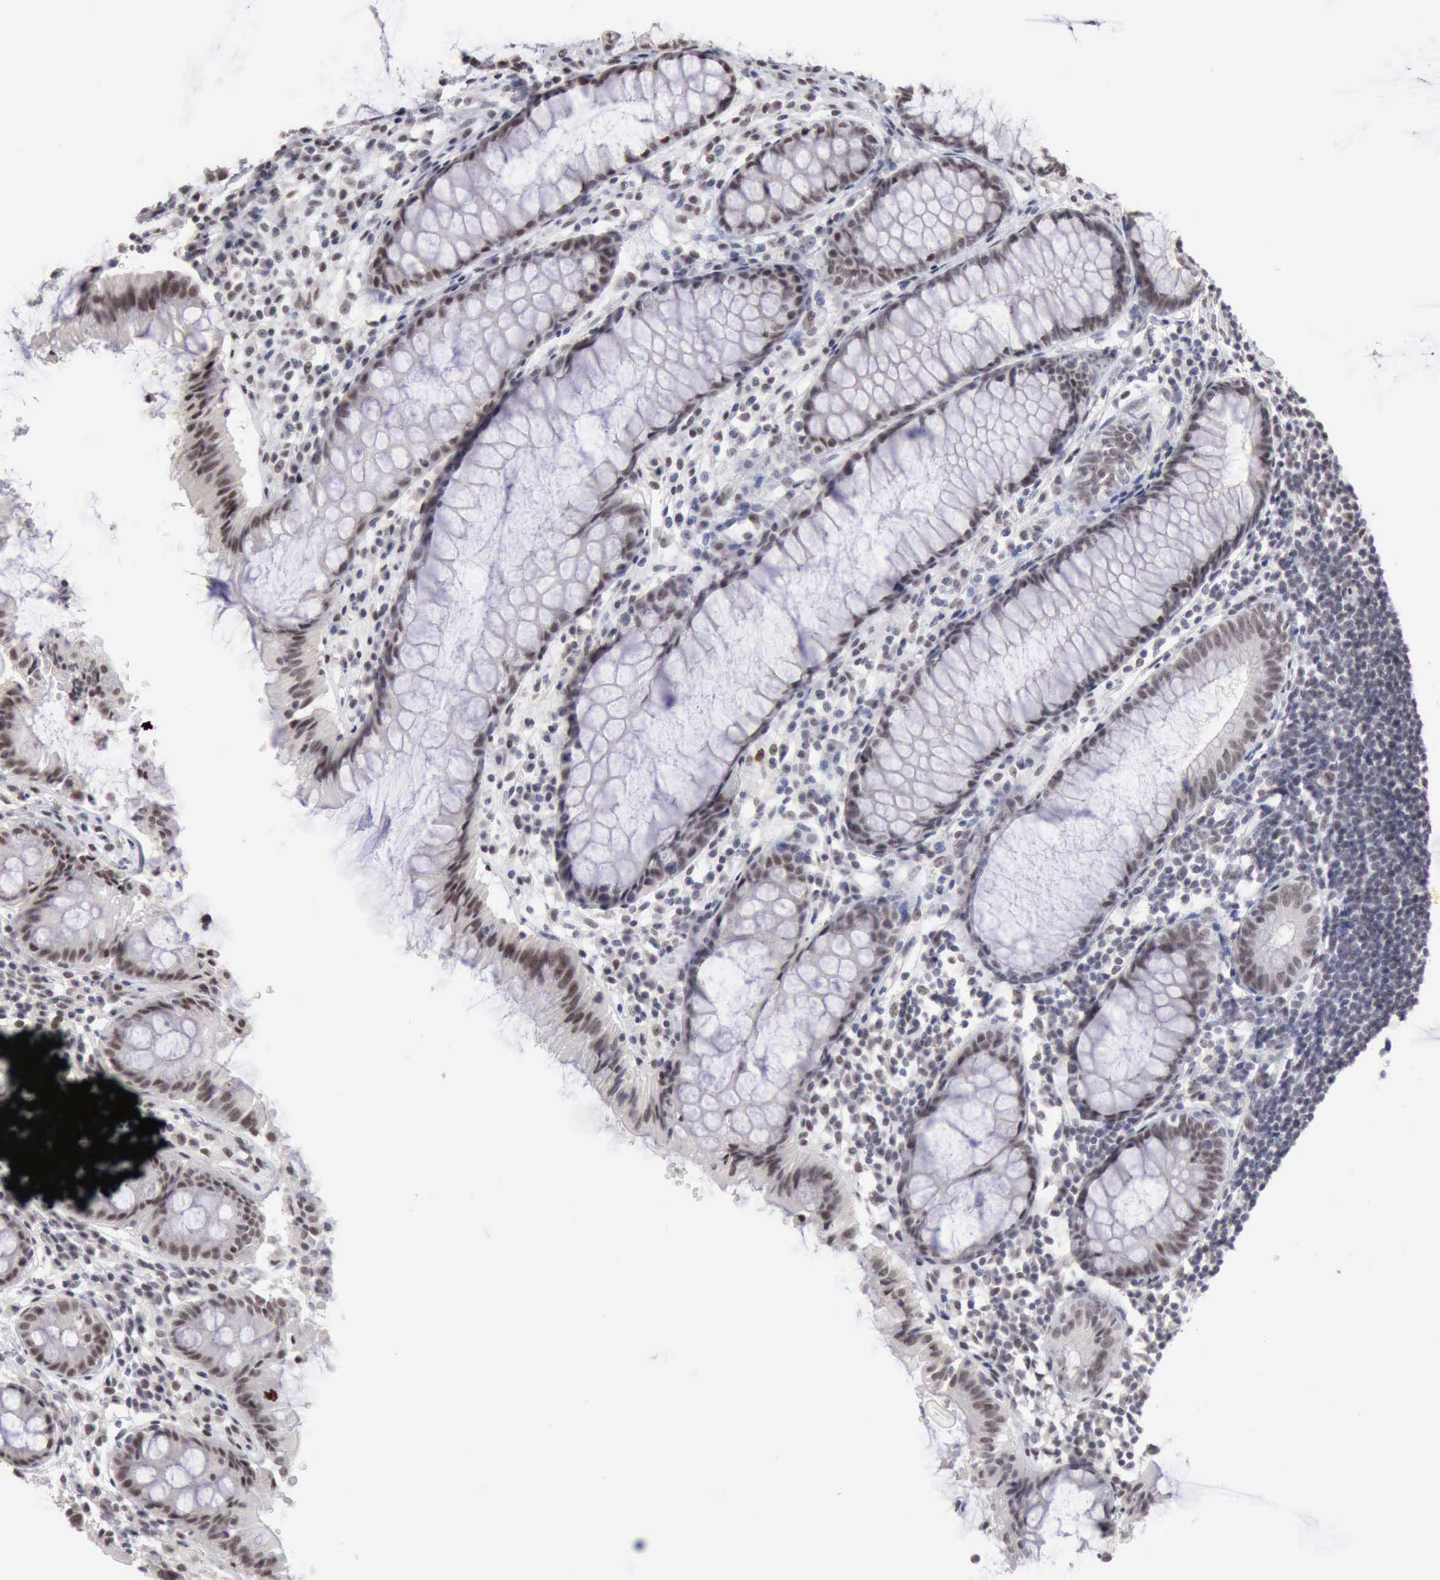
{"staining": {"intensity": "moderate", "quantity": ">75%", "location": "nuclear"}, "tissue": "rectum", "cell_type": "Glandular cells", "image_type": "normal", "snomed": [{"axis": "morphology", "description": "Normal tissue, NOS"}, {"axis": "topography", "description": "Rectum"}], "caption": "Protein analysis of normal rectum shows moderate nuclear staining in approximately >75% of glandular cells.", "gene": "TAF1", "patient": {"sex": "female", "age": 66}}